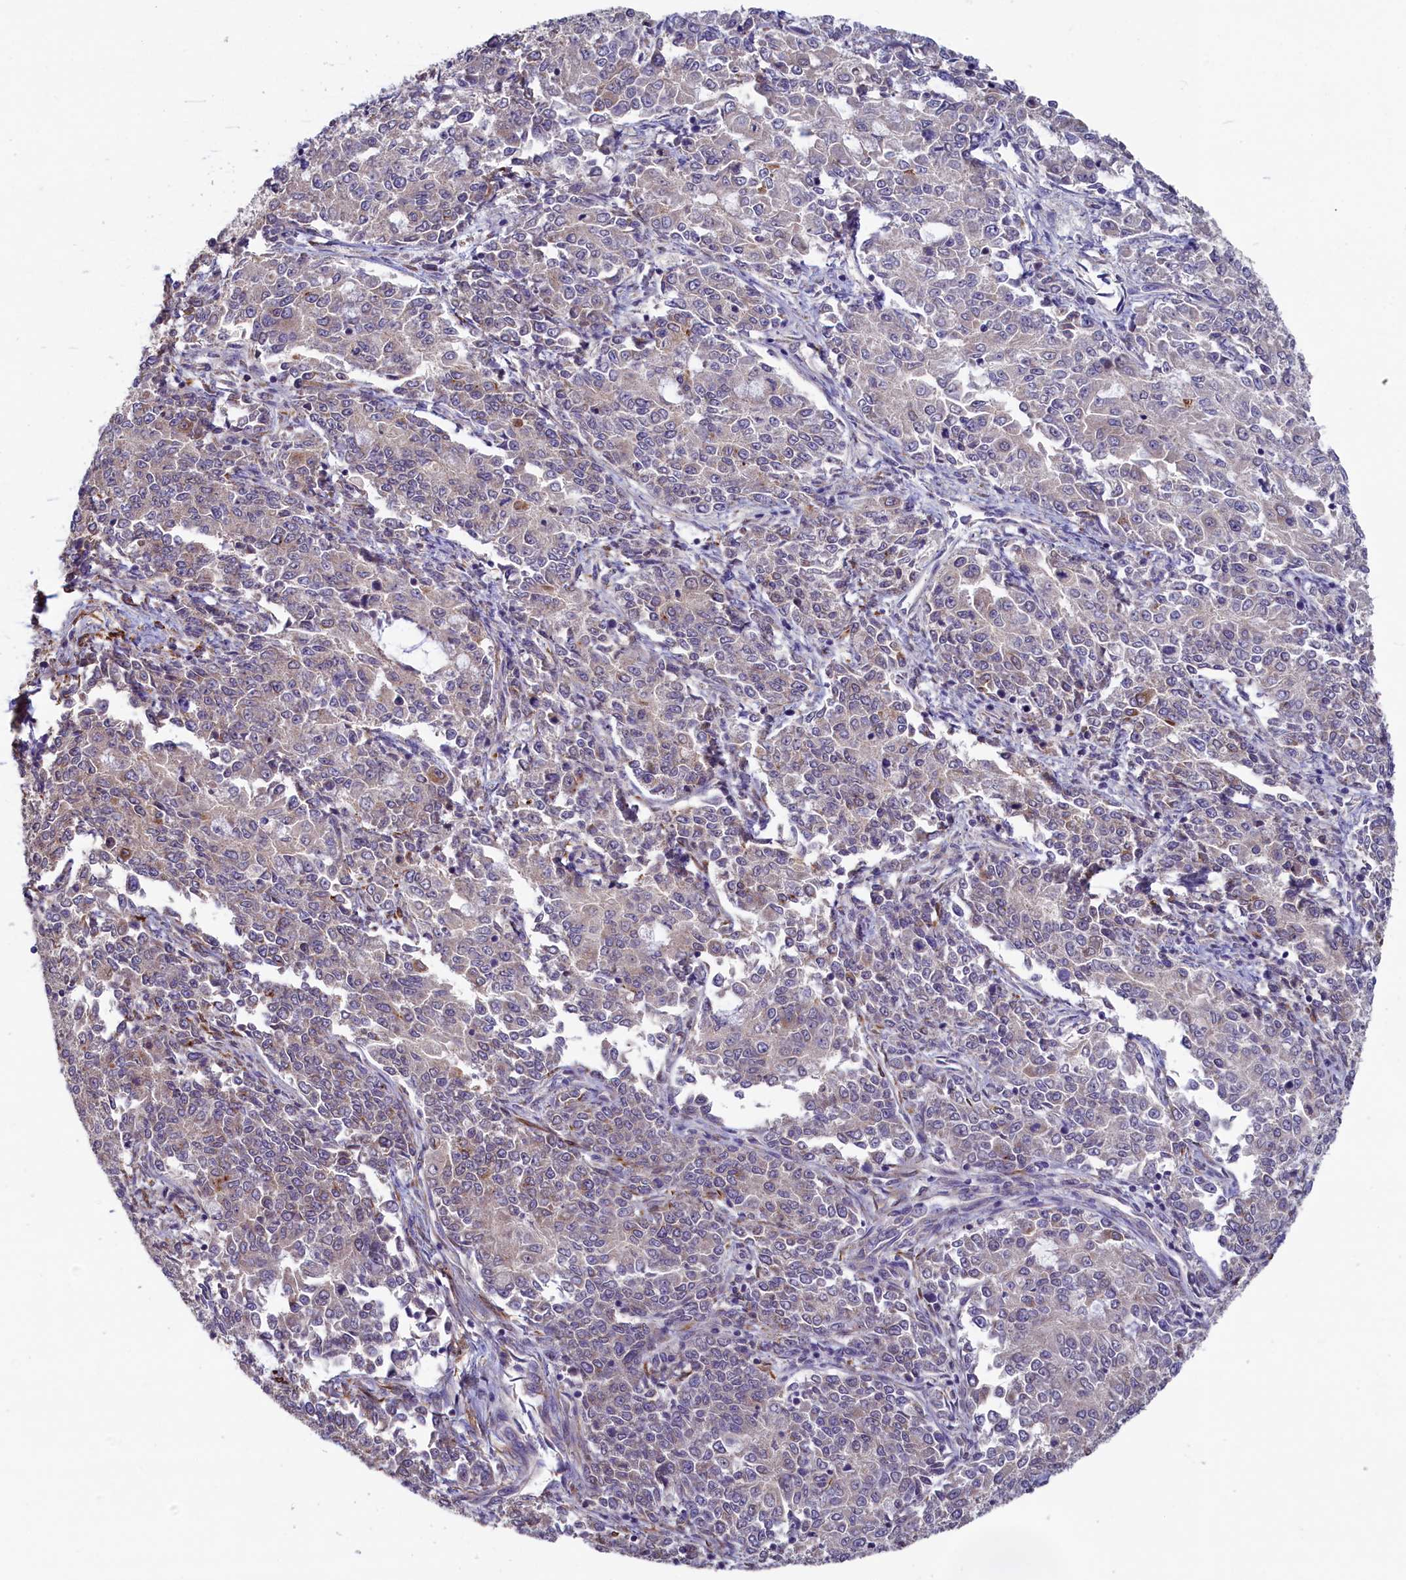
{"staining": {"intensity": "moderate", "quantity": "<25%", "location": "cytoplasmic/membranous"}, "tissue": "endometrial cancer", "cell_type": "Tumor cells", "image_type": "cancer", "snomed": [{"axis": "morphology", "description": "Adenocarcinoma, NOS"}, {"axis": "topography", "description": "Endometrium"}], "caption": "Adenocarcinoma (endometrial) stained with immunohistochemistry (IHC) exhibits moderate cytoplasmic/membranous positivity in approximately <25% of tumor cells. (Stains: DAB in brown, nuclei in blue, Microscopy: brightfield microscopy at high magnification).", "gene": "SPATA2L", "patient": {"sex": "female", "age": 50}}